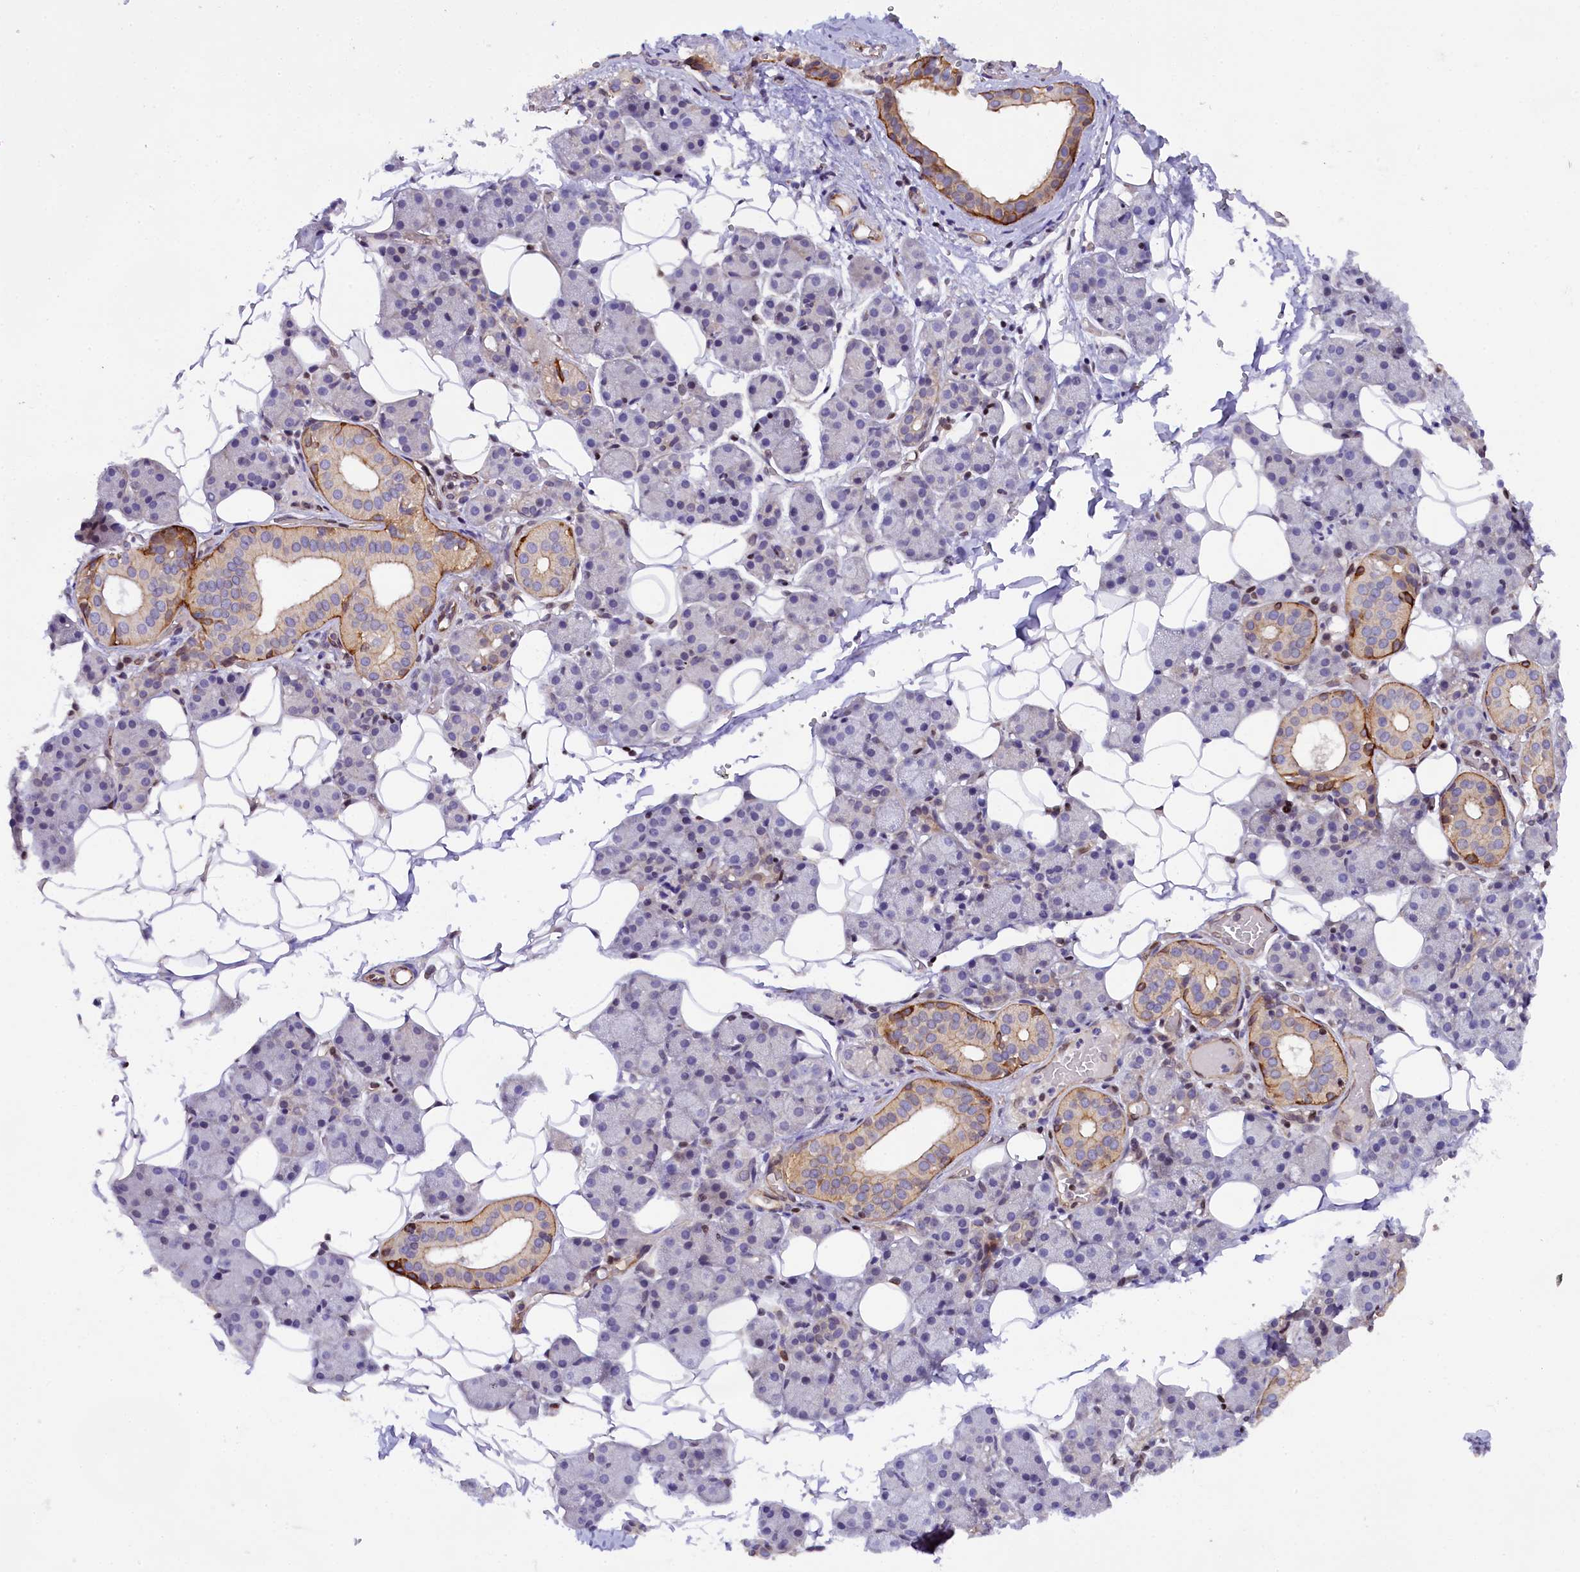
{"staining": {"intensity": "moderate", "quantity": "<25%", "location": "cytoplasmic/membranous"}, "tissue": "salivary gland", "cell_type": "Glandular cells", "image_type": "normal", "snomed": [{"axis": "morphology", "description": "Normal tissue, NOS"}, {"axis": "topography", "description": "Salivary gland"}], "caption": "Moderate cytoplasmic/membranous expression is identified in about <25% of glandular cells in benign salivary gland.", "gene": "SP4", "patient": {"sex": "female", "age": 33}}